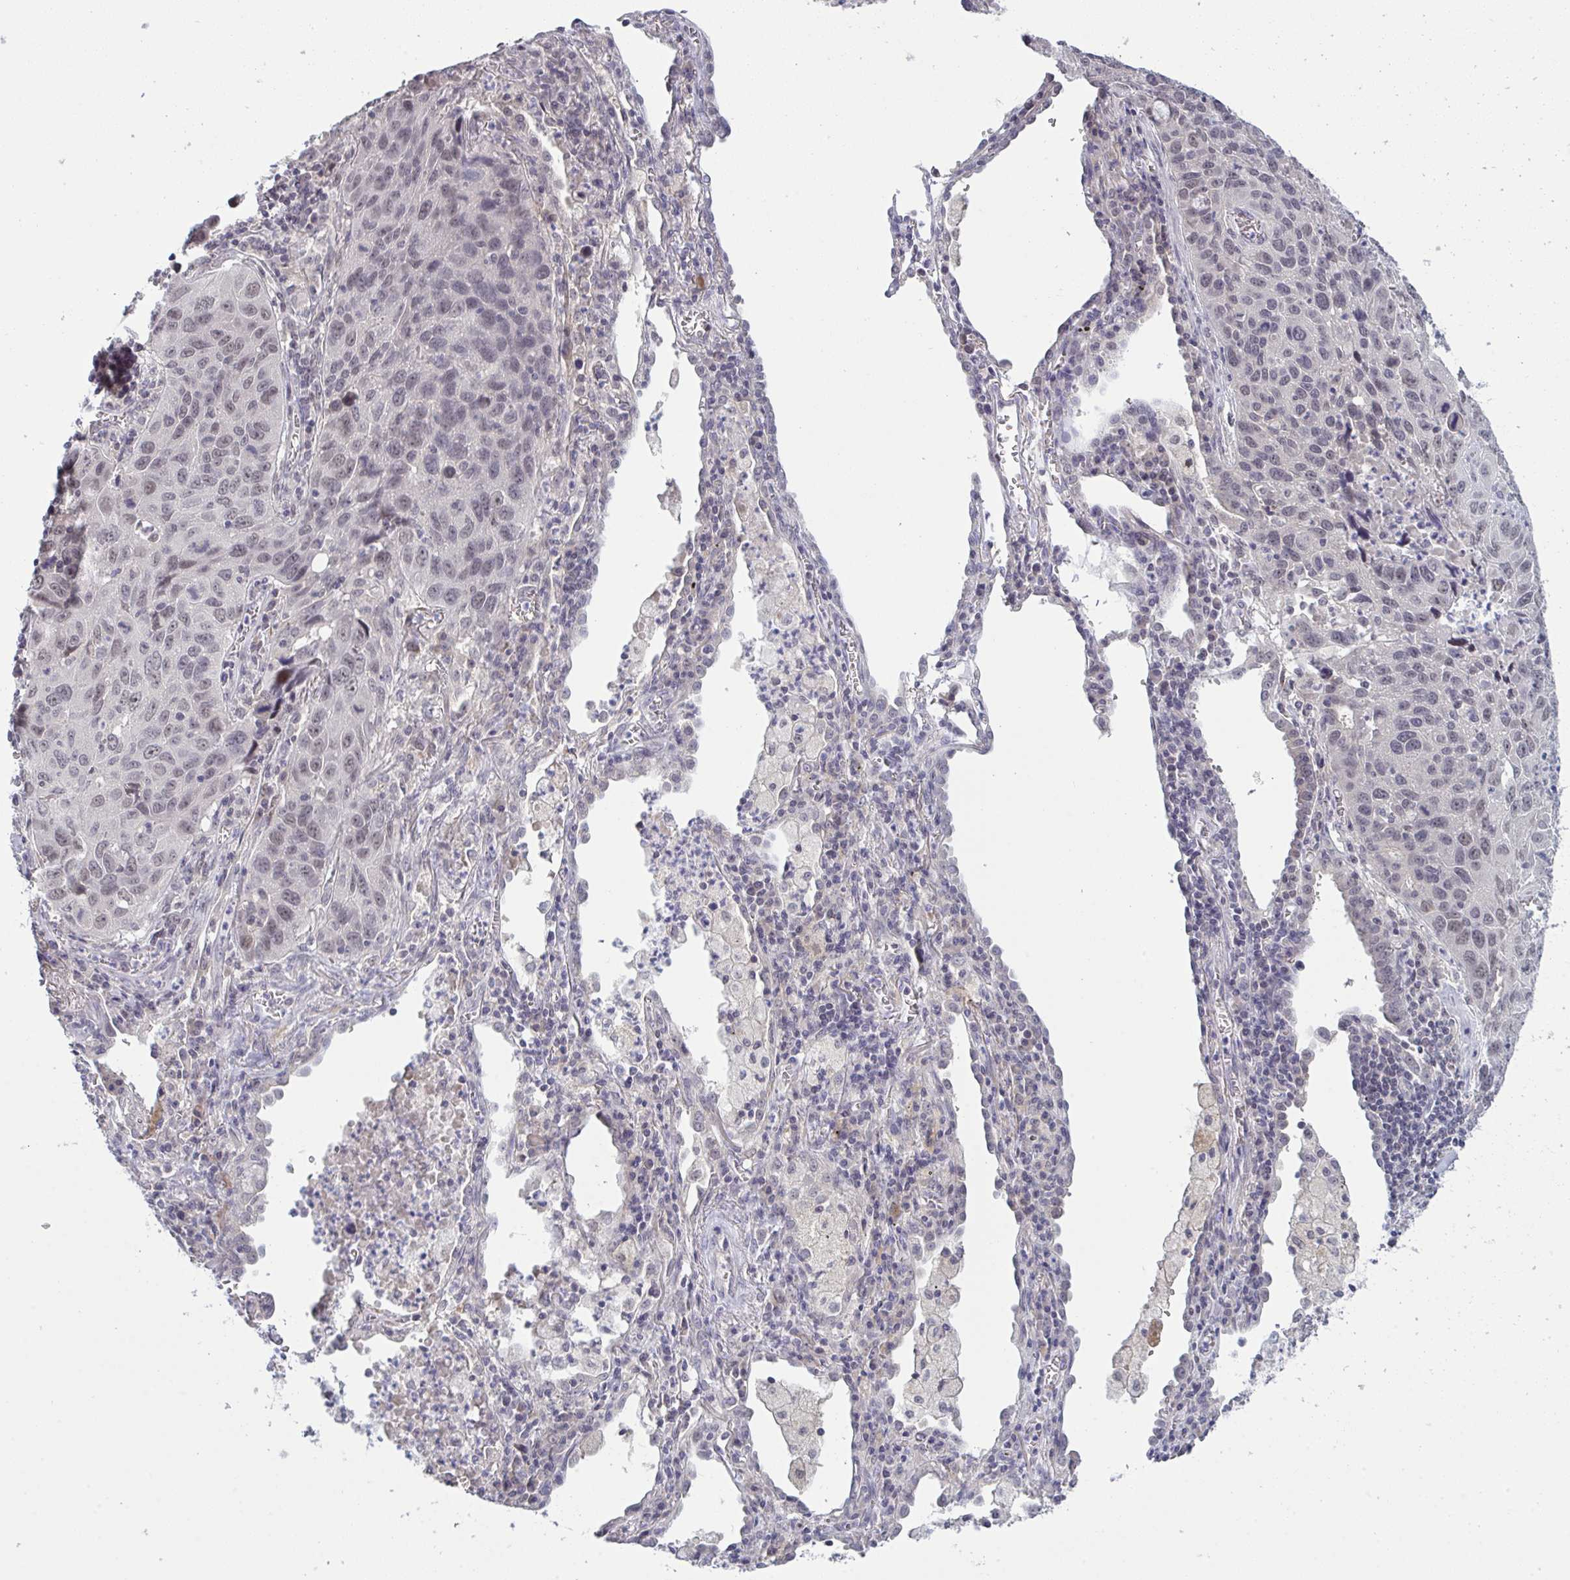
{"staining": {"intensity": "weak", "quantity": "<25%", "location": "nuclear"}, "tissue": "lung cancer", "cell_type": "Tumor cells", "image_type": "cancer", "snomed": [{"axis": "morphology", "description": "Squamous cell carcinoma, NOS"}, {"axis": "topography", "description": "Lung"}], "caption": "High magnification brightfield microscopy of lung cancer stained with DAB (3,3'-diaminobenzidine) (brown) and counterstained with hematoxylin (blue): tumor cells show no significant staining.", "gene": "ZNF784", "patient": {"sex": "female", "age": 61}}